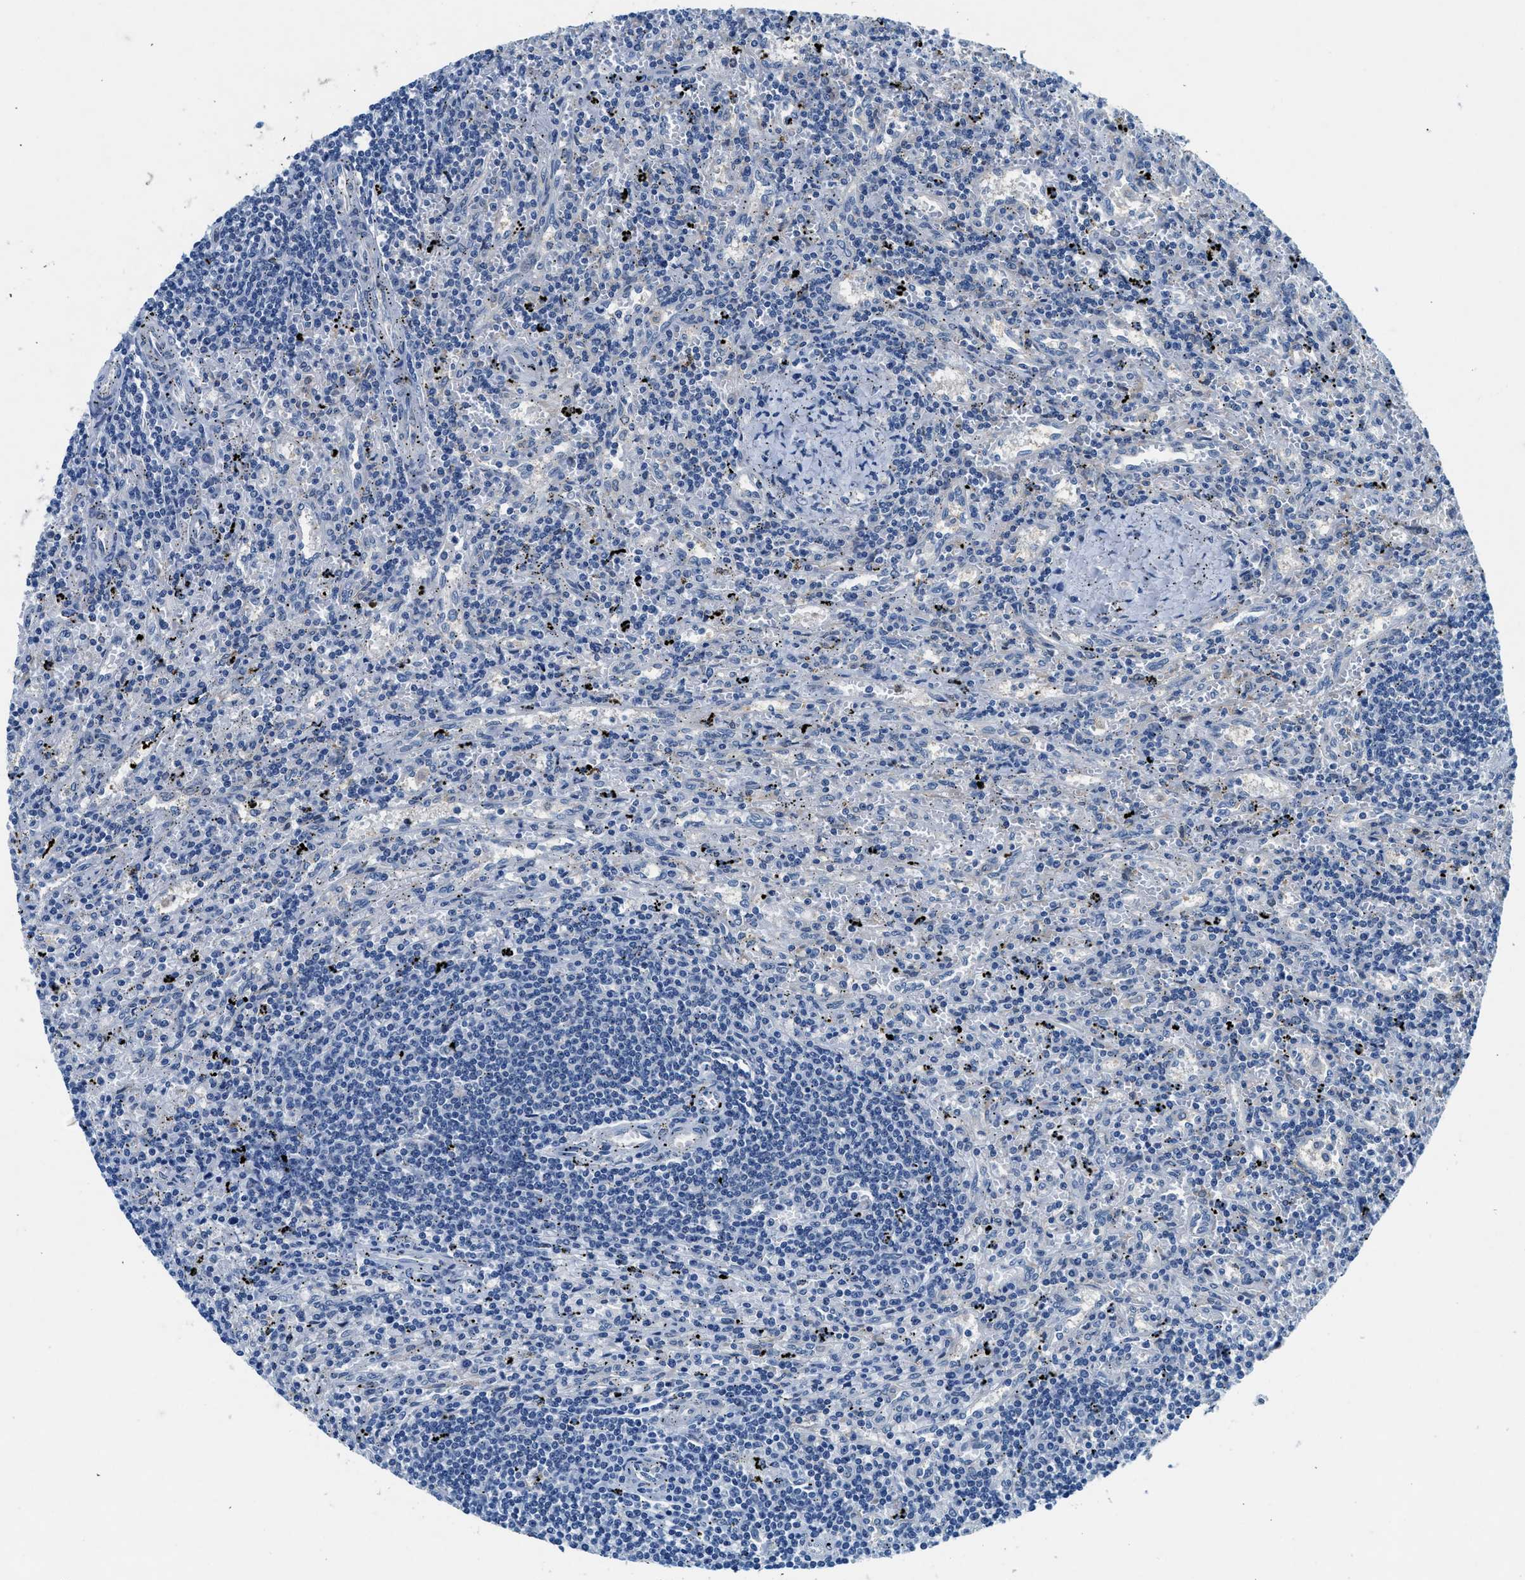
{"staining": {"intensity": "negative", "quantity": "none", "location": "none"}, "tissue": "lymphoma", "cell_type": "Tumor cells", "image_type": "cancer", "snomed": [{"axis": "morphology", "description": "Malignant lymphoma, non-Hodgkin's type, Low grade"}, {"axis": "topography", "description": "Spleen"}], "caption": "This is a micrograph of immunohistochemistry staining of lymphoma, which shows no positivity in tumor cells. (Stains: DAB IHC with hematoxylin counter stain, Microscopy: brightfield microscopy at high magnification).", "gene": "COPS2", "patient": {"sex": "male", "age": 76}}